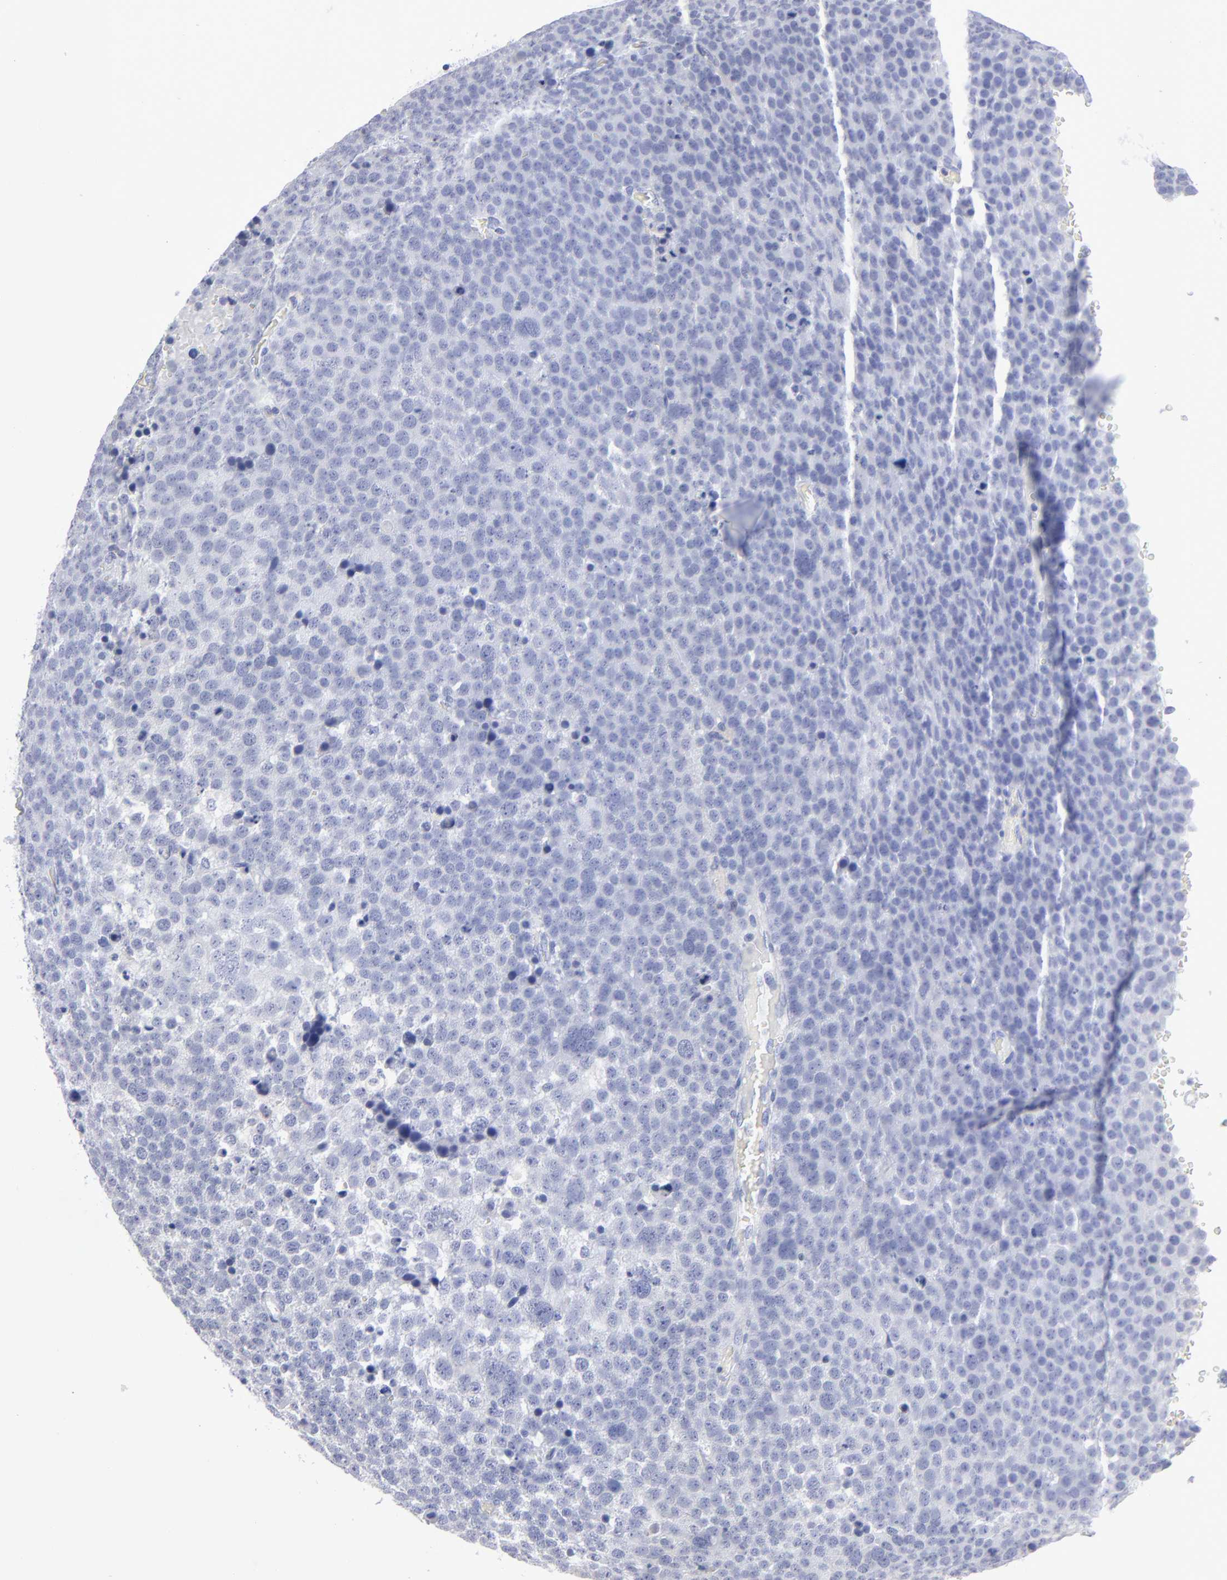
{"staining": {"intensity": "negative", "quantity": "none", "location": "none"}, "tissue": "testis cancer", "cell_type": "Tumor cells", "image_type": "cancer", "snomed": [{"axis": "morphology", "description": "Seminoma, NOS"}, {"axis": "topography", "description": "Testis"}], "caption": "This is an immunohistochemistry image of testis cancer. There is no positivity in tumor cells.", "gene": "LAT2", "patient": {"sex": "male", "age": 71}}